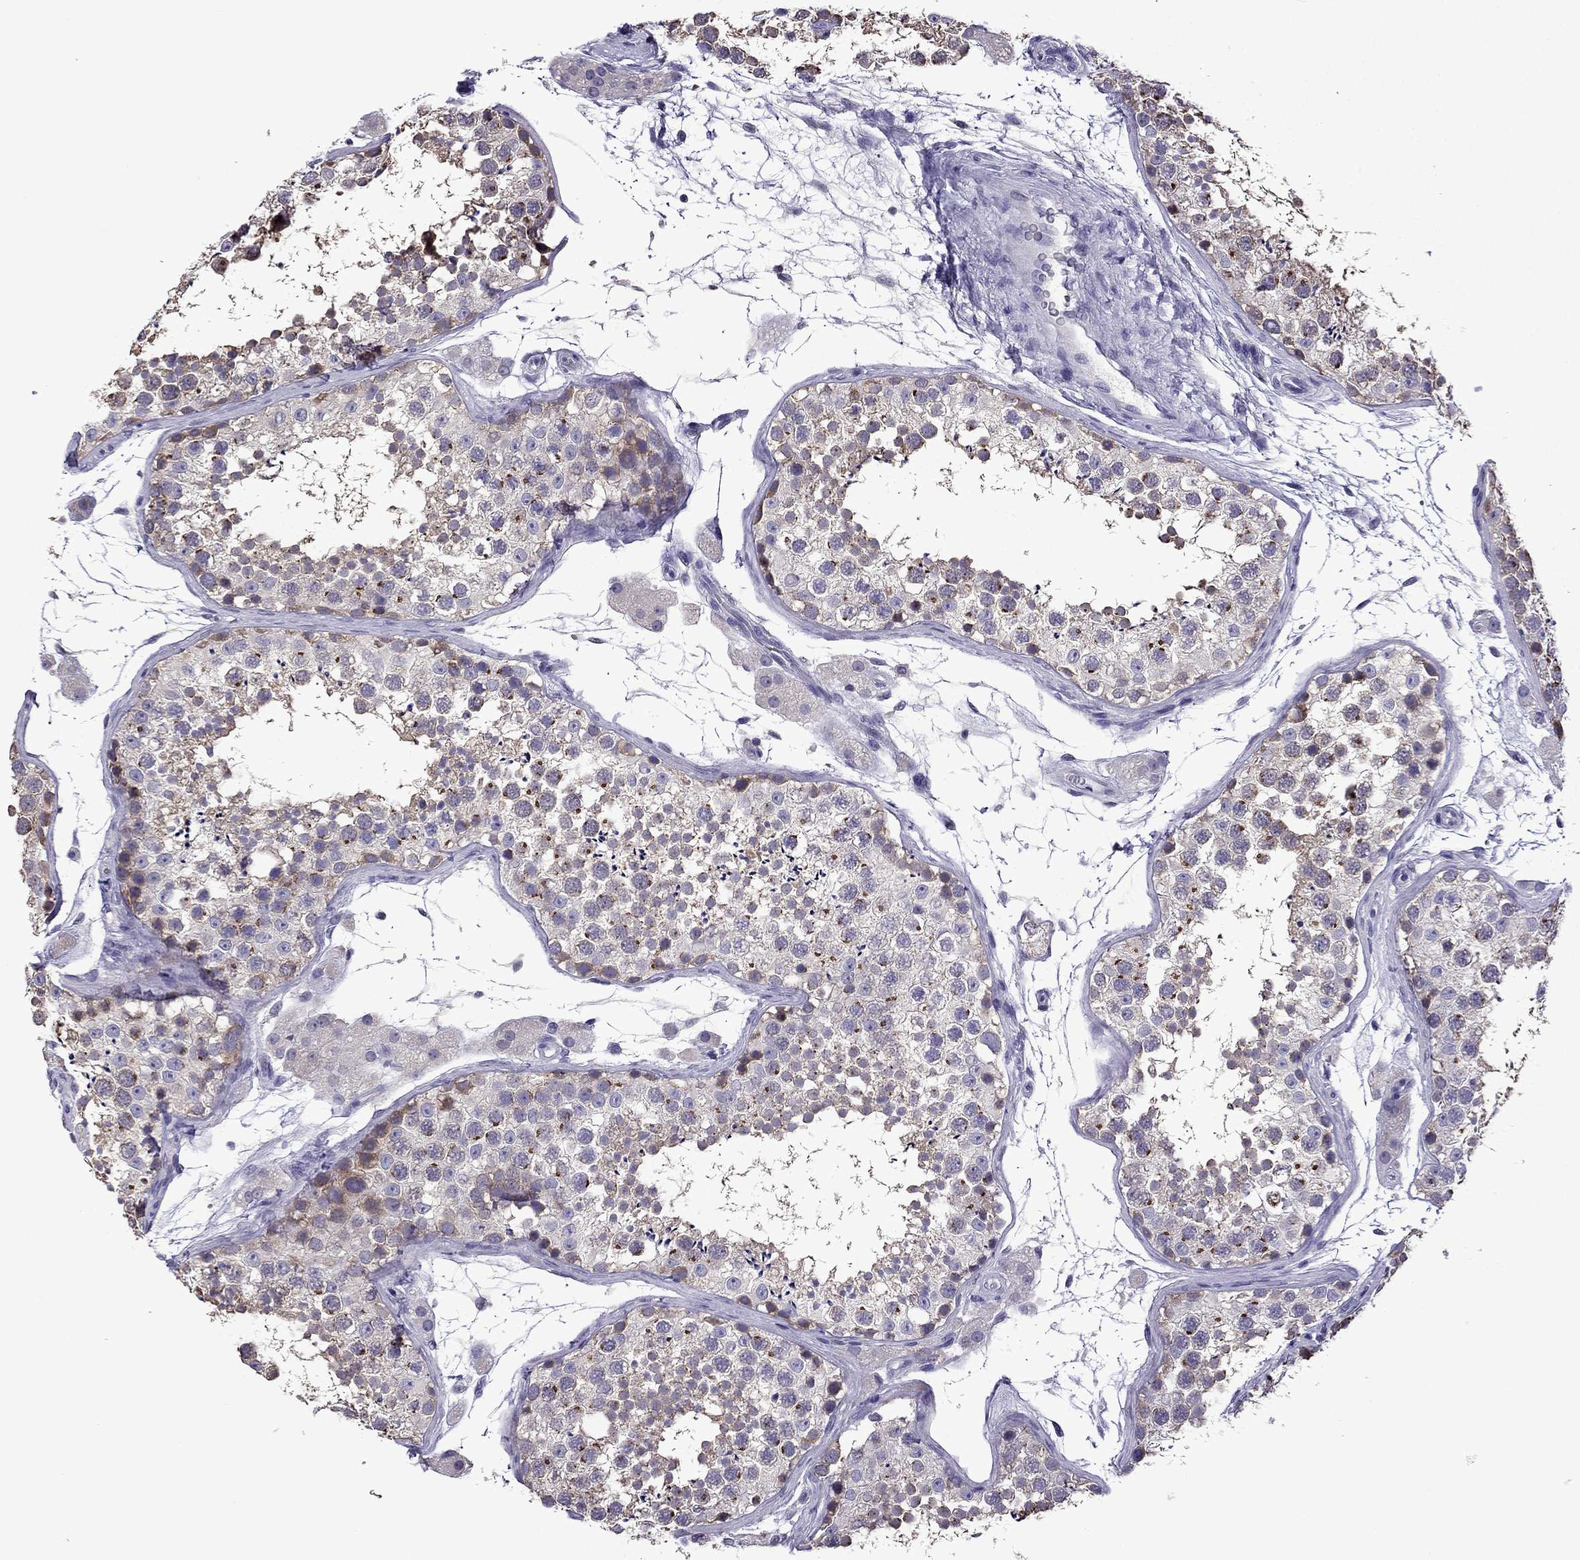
{"staining": {"intensity": "moderate", "quantity": "25%-75%", "location": "cytoplasmic/membranous"}, "tissue": "testis", "cell_type": "Cells in seminiferous ducts", "image_type": "normal", "snomed": [{"axis": "morphology", "description": "Normal tissue, NOS"}, {"axis": "topography", "description": "Testis"}], "caption": "Immunohistochemical staining of benign testis reveals moderate cytoplasmic/membranous protein staining in approximately 25%-75% of cells in seminiferous ducts.", "gene": "TTN", "patient": {"sex": "male", "age": 41}}